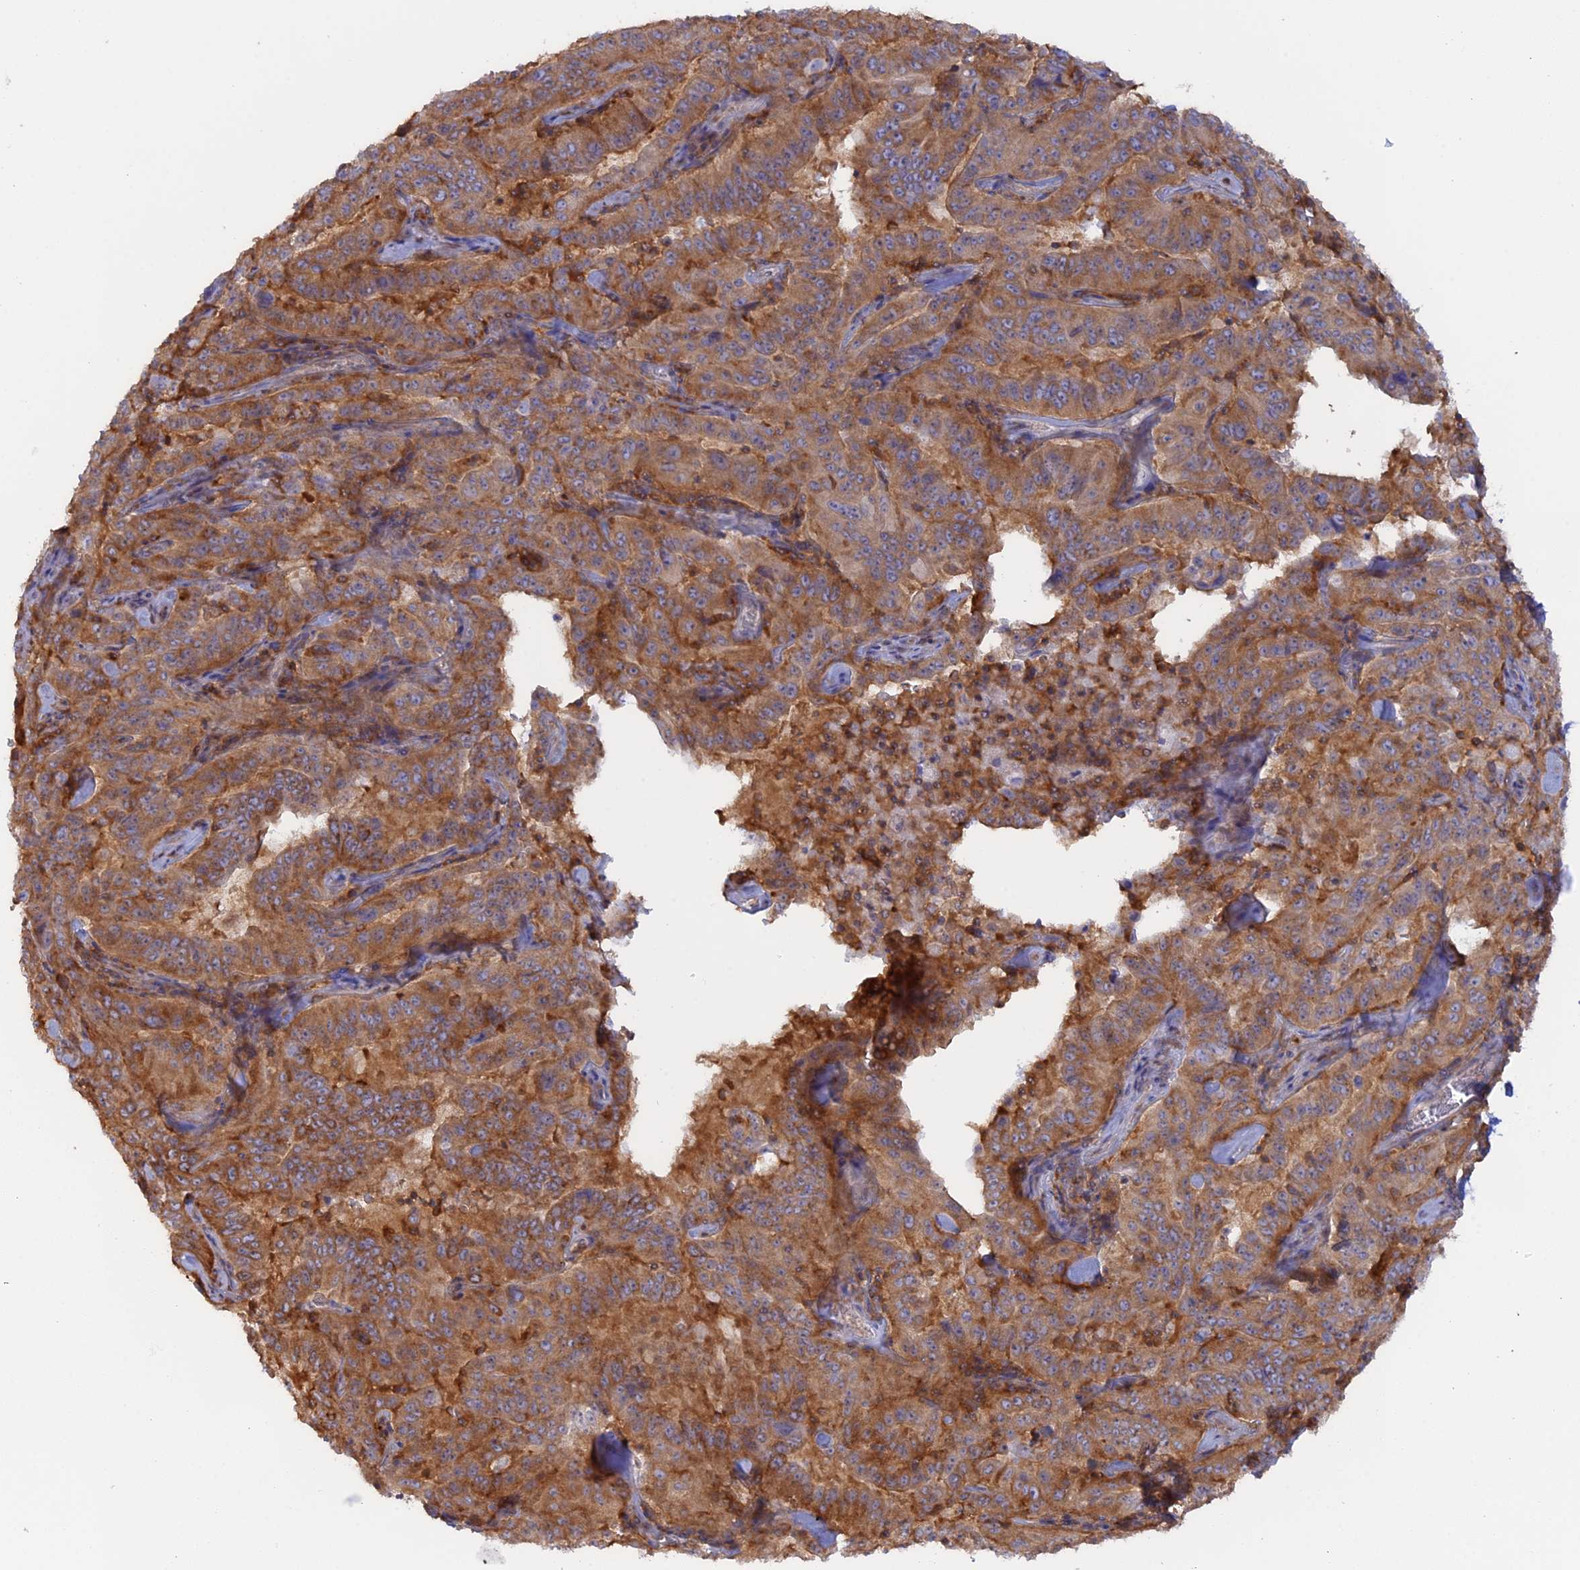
{"staining": {"intensity": "moderate", "quantity": ">75%", "location": "cytoplasmic/membranous"}, "tissue": "pancreatic cancer", "cell_type": "Tumor cells", "image_type": "cancer", "snomed": [{"axis": "morphology", "description": "Adenocarcinoma, NOS"}, {"axis": "topography", "description": "Pancreas"}], "caption": "Tumor cells reveal medium levels of moderate cytoplasmic/membranous positivity in about >75% of cells in human adenocarcinoma (pancreatic).", "gene": "GMIP", "patient": {"sex": "male", "age": 63}}